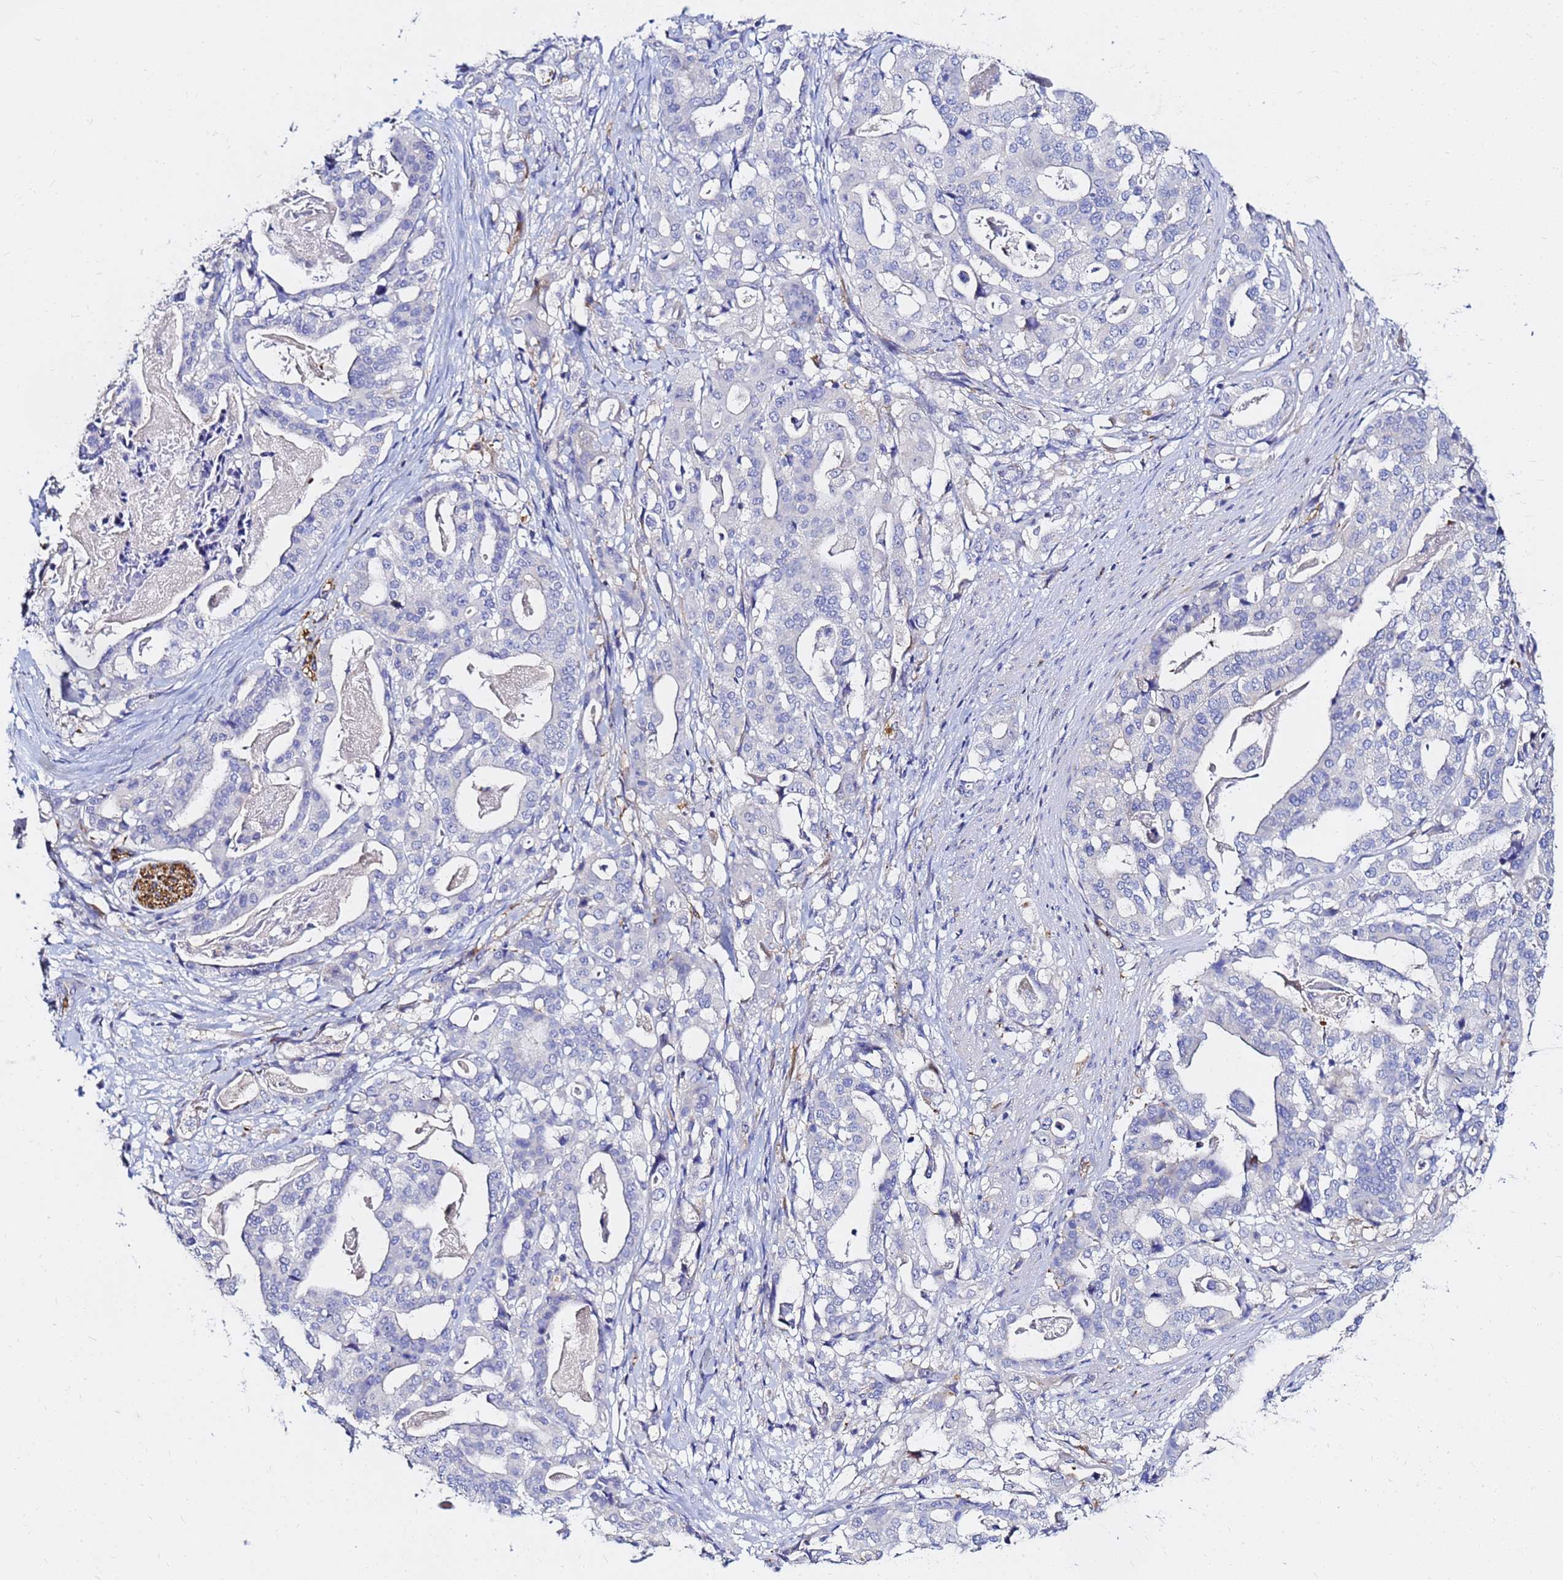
{"staining": {"intensity": "negative", "quantity": "none", "location": "none"}, "tissue": "stomach cancer", "cell_type": "Tumor cells", "image_type": "cancer", "snomed": [{"axis": "morphology", "description": "Adenocarcinoma, NOS"}, {"axis": "topography", "description": "Stomach"}], "caption": "This is a photomicrograph of immunohistochemistry (IHC) staining of stomach adenocarcinoma, which shows no positivity in tumor cells.", "gene": "TUBA8", "patient": {"sex": "male", "age": 48}}